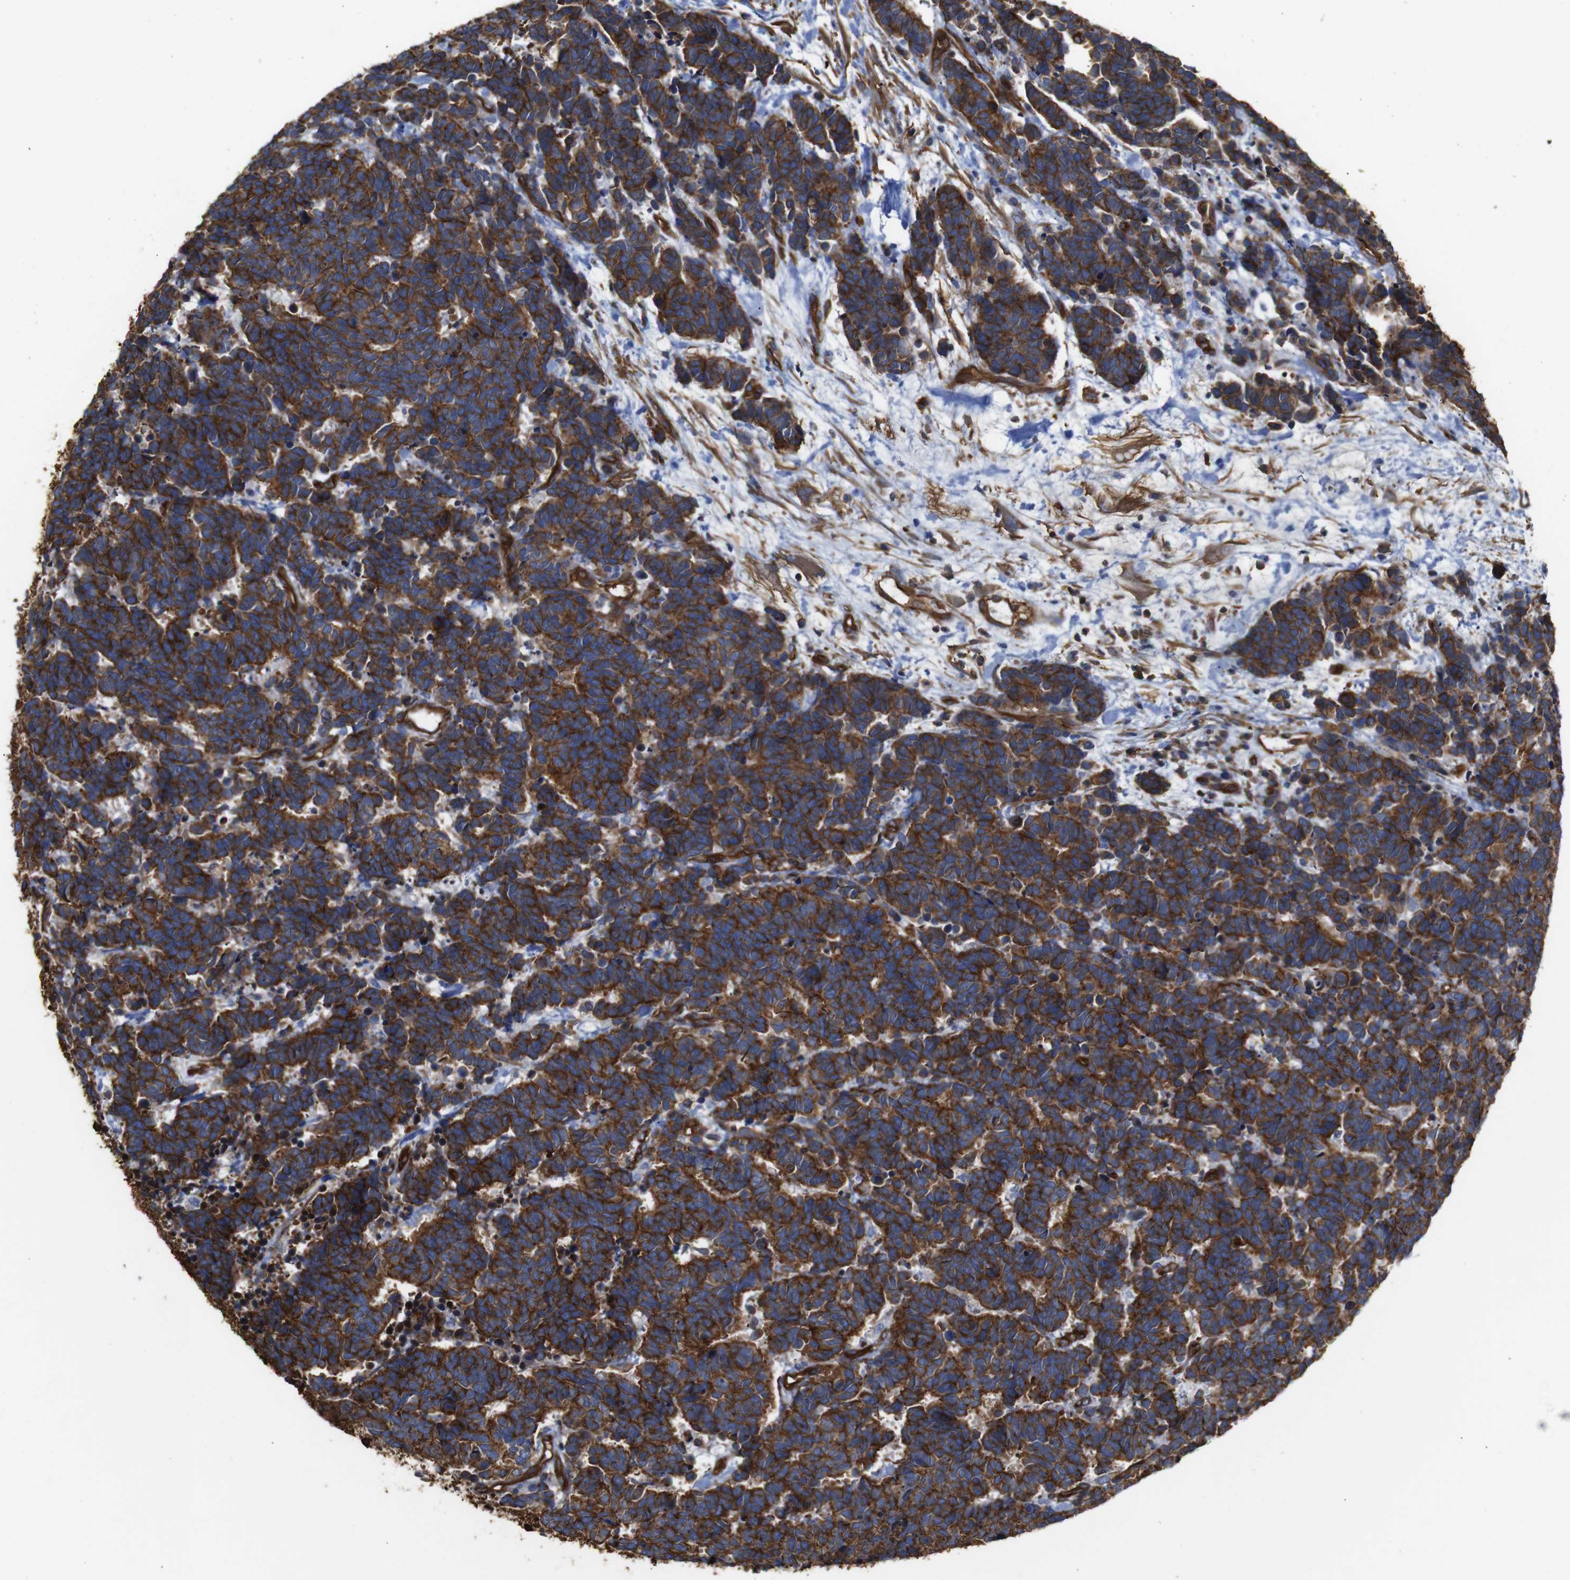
{"staining": {"intensity": "strong", "quantity": ">75%", "location": "cytoplasmic/membranous"}, "tissue": "carcinoid", "cell_type": "Tumor cells", "image_type": "cancer", "snomed": [{"axis": "morphology", "description": "Carcinoma, NOS"}, {"axis": "morphology", "description": "Carcinoid, malignant, NOS"}, {"axis": "topography", "description": "Urinary bladder"}], "caption": "Brown immunohistochemical staining in human carcinoma demonstrates strong cytoplasmic/membranous staining in approximately >75% of tumor cells. (DAB (3,3'-diaminobenzidine) IHC with brightfield microscopy, high magnification).", "gene": "SPTBN1", "patient": {"sex": "male", "age": 57}}